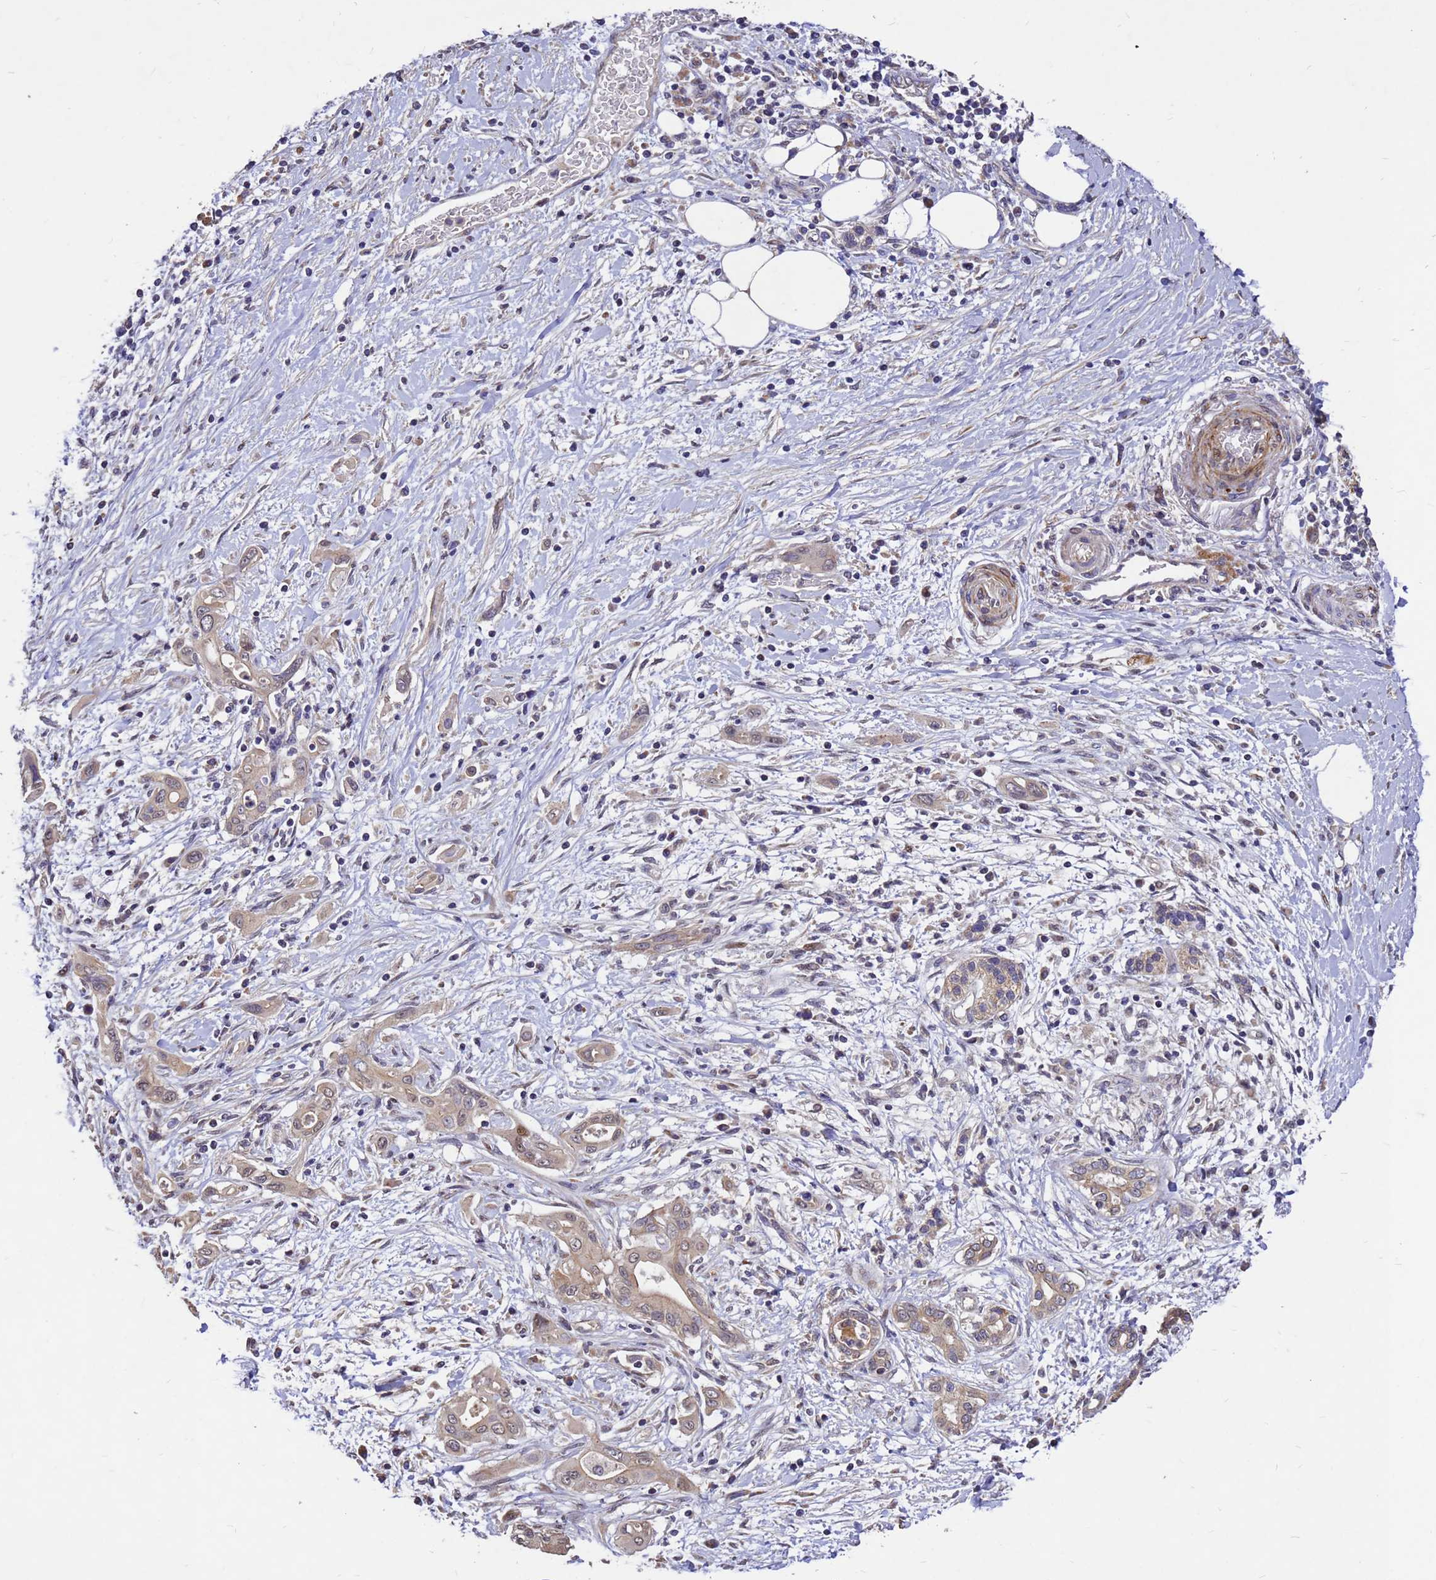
{"staining": {"intensity": "weak", "quantity": ">75%", "location": "cytoplasmic/membranous"}, "tissue": "pancreatic cancer", "cell_type": "Tumor cells", "image_type": "cancer", "snomed": [{"axis": "morphology", "description": "Adenocarcinoma, NOS"}, {"axis": "topography", "description": "Pancreas"}], "caption": "Adenocarcinoma (pancreatic) stained with DAB (3,3'-diaminobenzidine) IHC demonstrates low levels of weak cytoplasmic/membranous expression in about >75% of tumor cells.", "gene": "RSPRY1", "patient": {"sex": "male", "age": 58}}